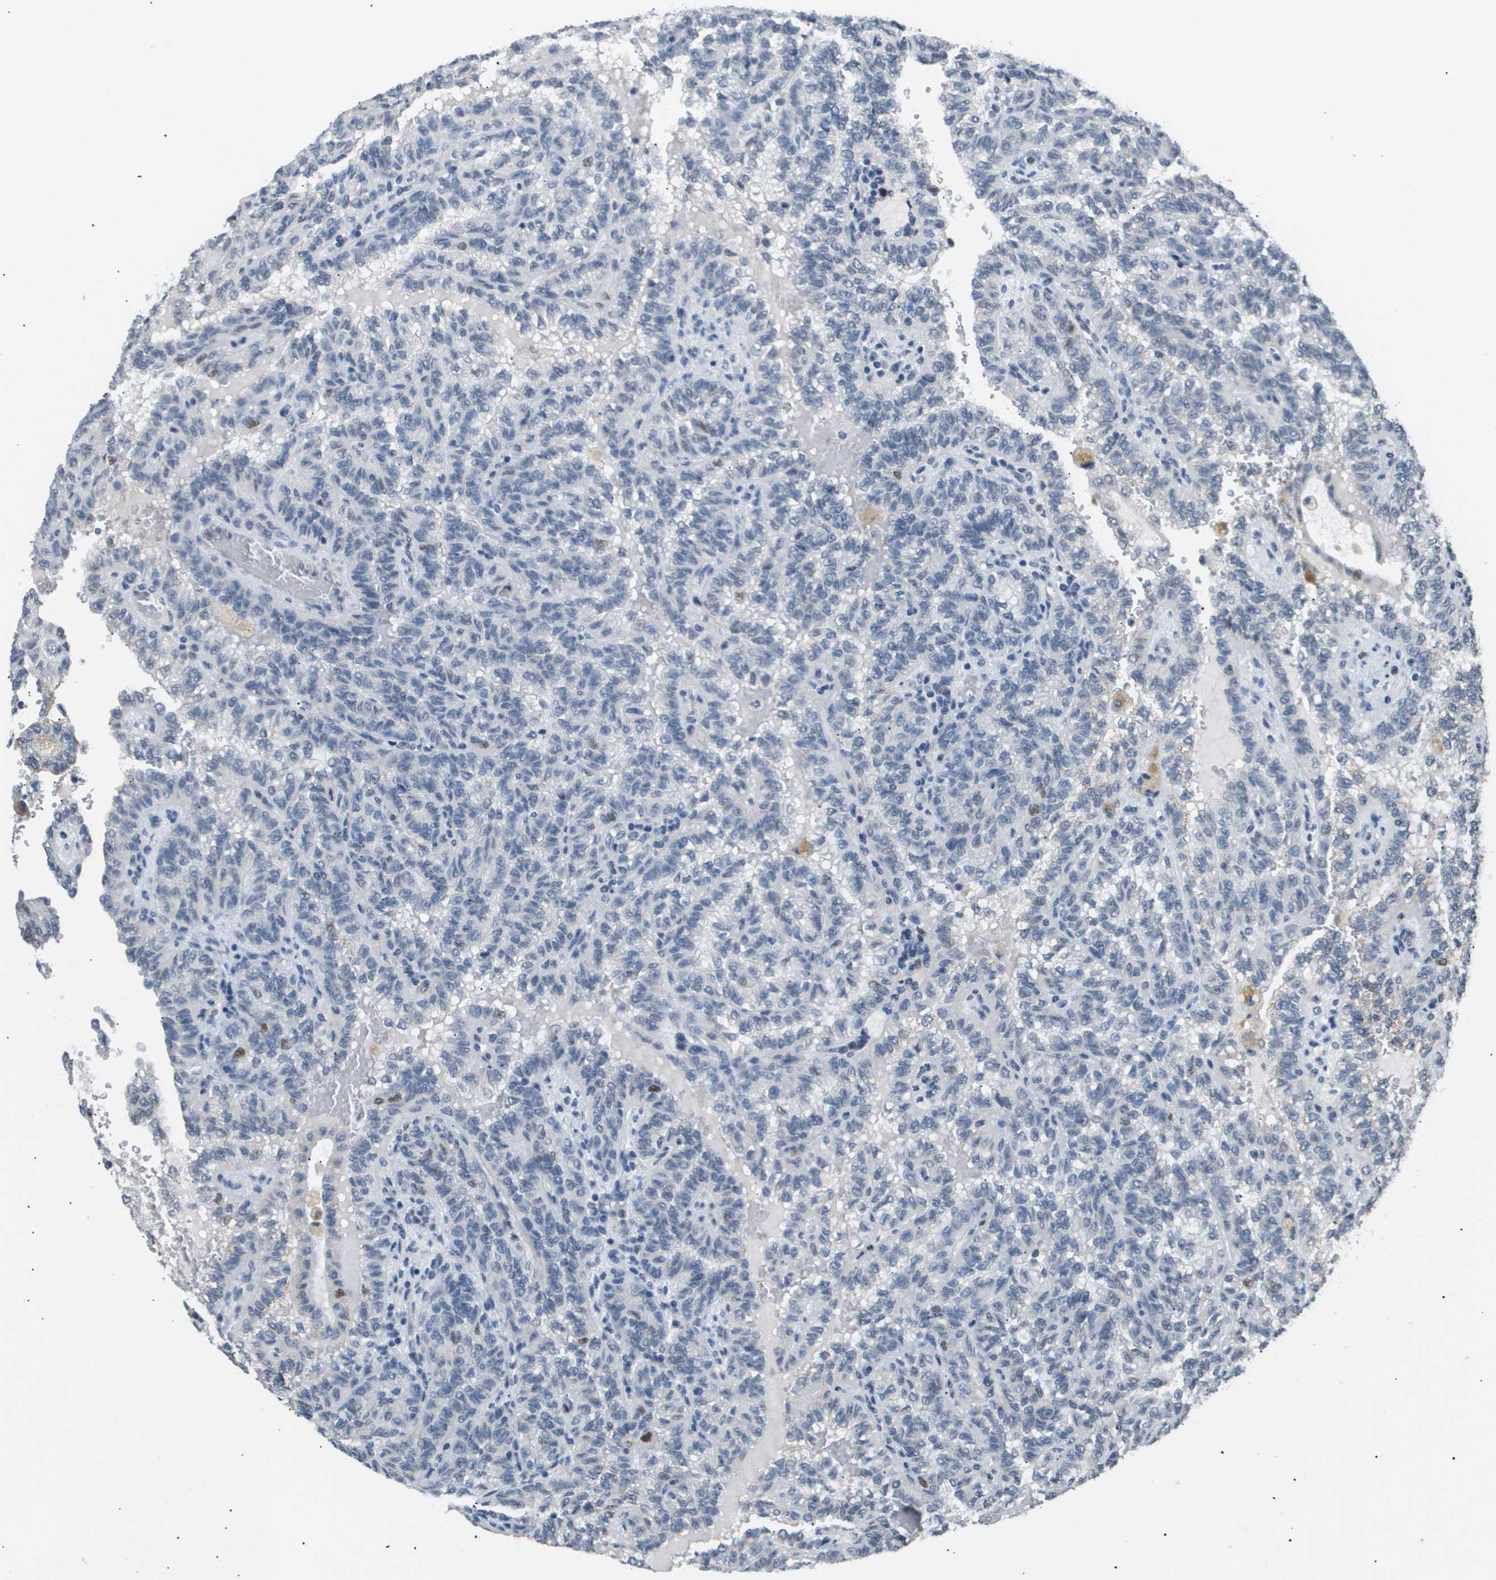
{"staining": {"intensity": "negative", "quantity": "none", "location": "none"}, "tissue": "renal cancer", "cell_type": "Tumor cells", "image_type": "cancer", "snomed": [{"axis": "morphology", "description": "Inflammation, NOS"}, {"axis": "morphology", "description": "Adenocarcinoma, NOS"}, {"axis": "topography", "description": "Kidney"}], "caption": "The image exhibits no significant staining in tumor cells of renal adenocarcinoma.", "gene": "ANAPC2", "patient": {"sex": "male", "age": 68}}